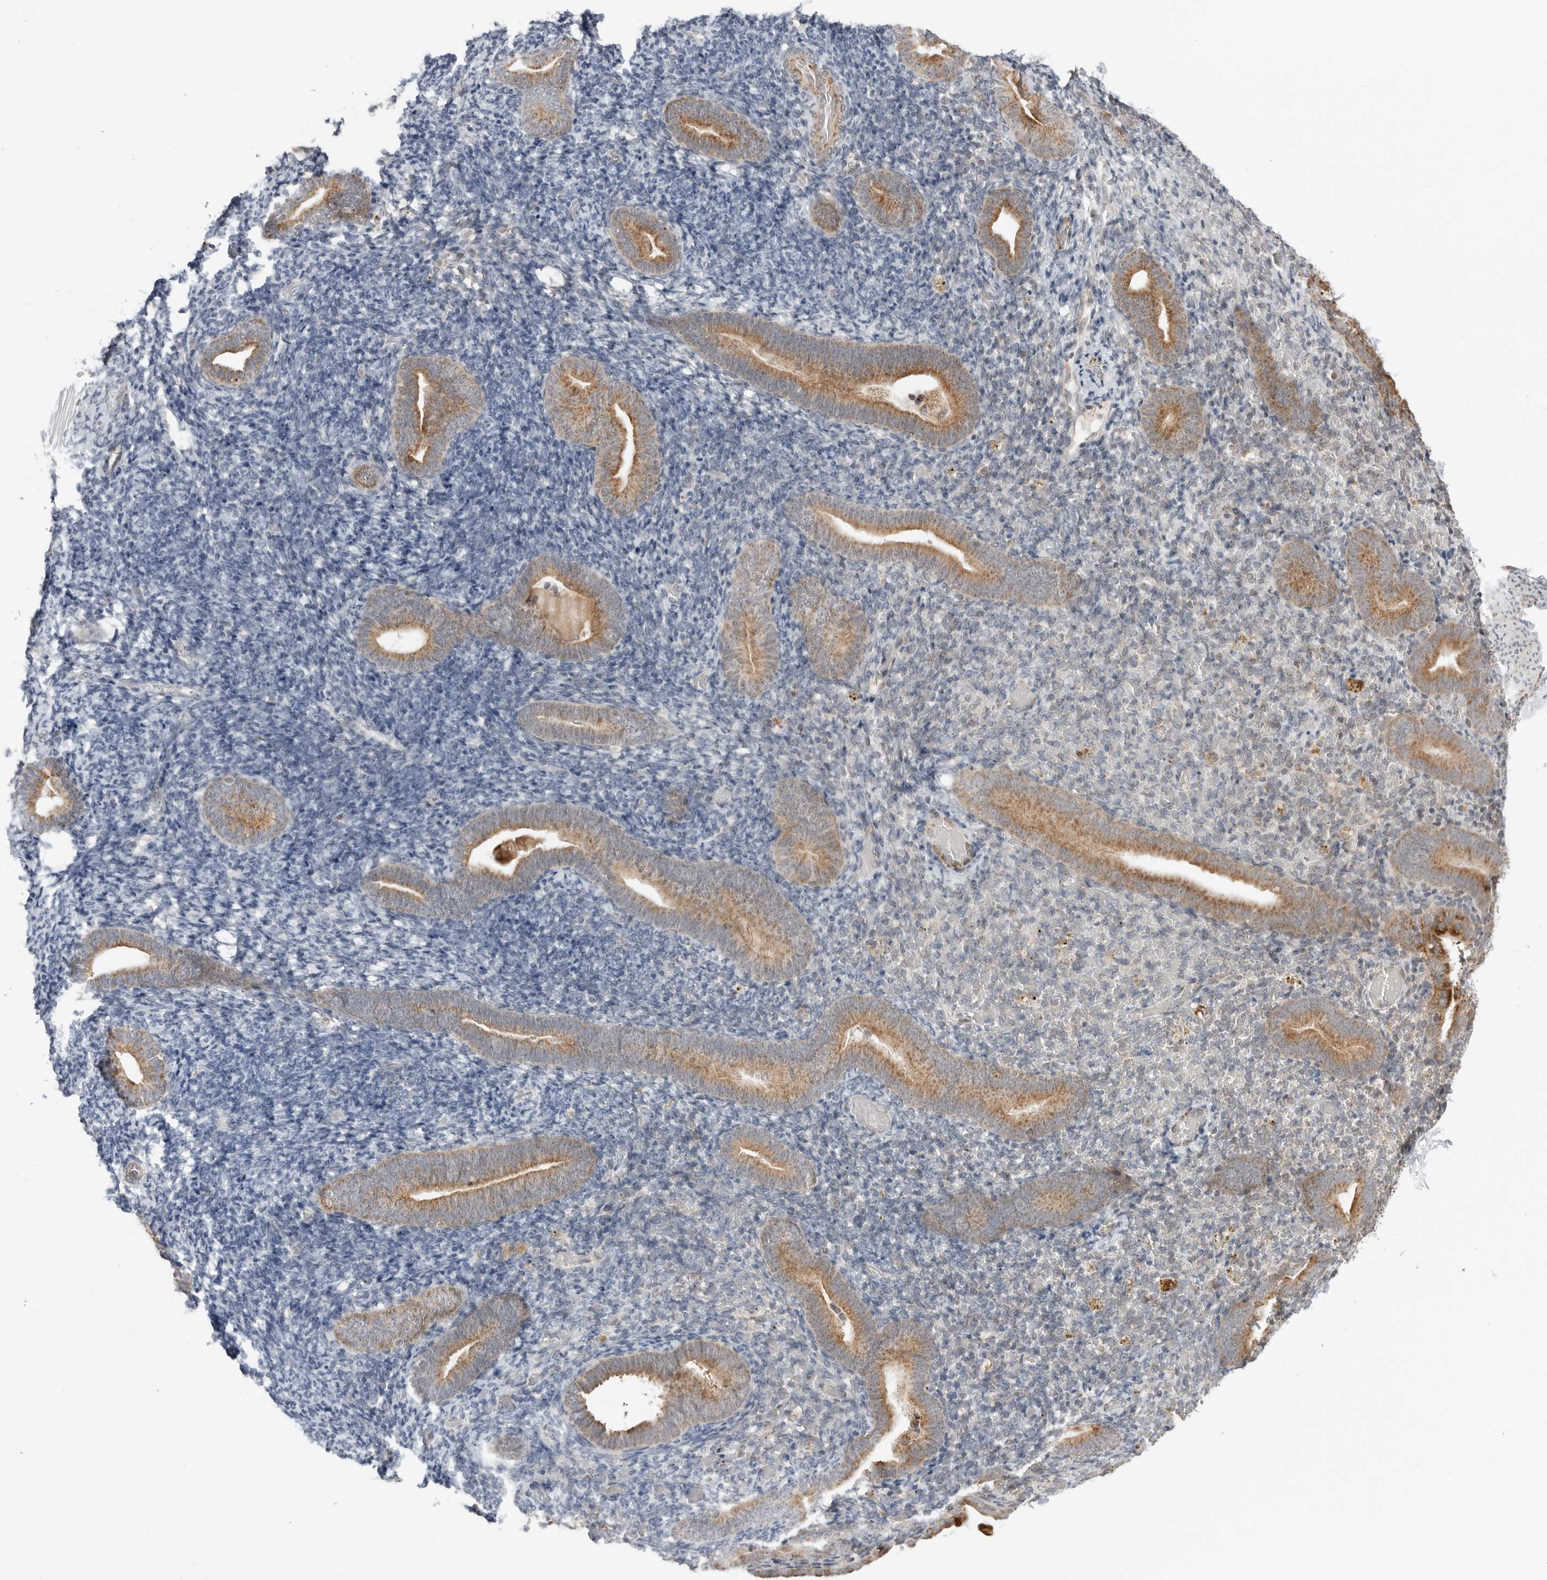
{"staining": {"intensity": "negative", "quantity": "none", "location": "none"}, "tissue": "endometrium", "cell_type": "Cells in endometrial stroma", "image_type": "normal", "snomed": [{"axis": "morphology", "description": "Normal tissue, NOS"}, {"axis": "topography", "description": "Endometrium"}], "caption": "Immunohistochemistry (IHC) of benign endometrium reveals no expression in cells in endometrial stroma. (Stains: DAB immunohistochemistry (IHC) with hematoxylin counter stain, Microscopy: brightfield microscopy at high magnification).", "gene": "PEX2", "patient": {"sex": "female", "age": 51}}